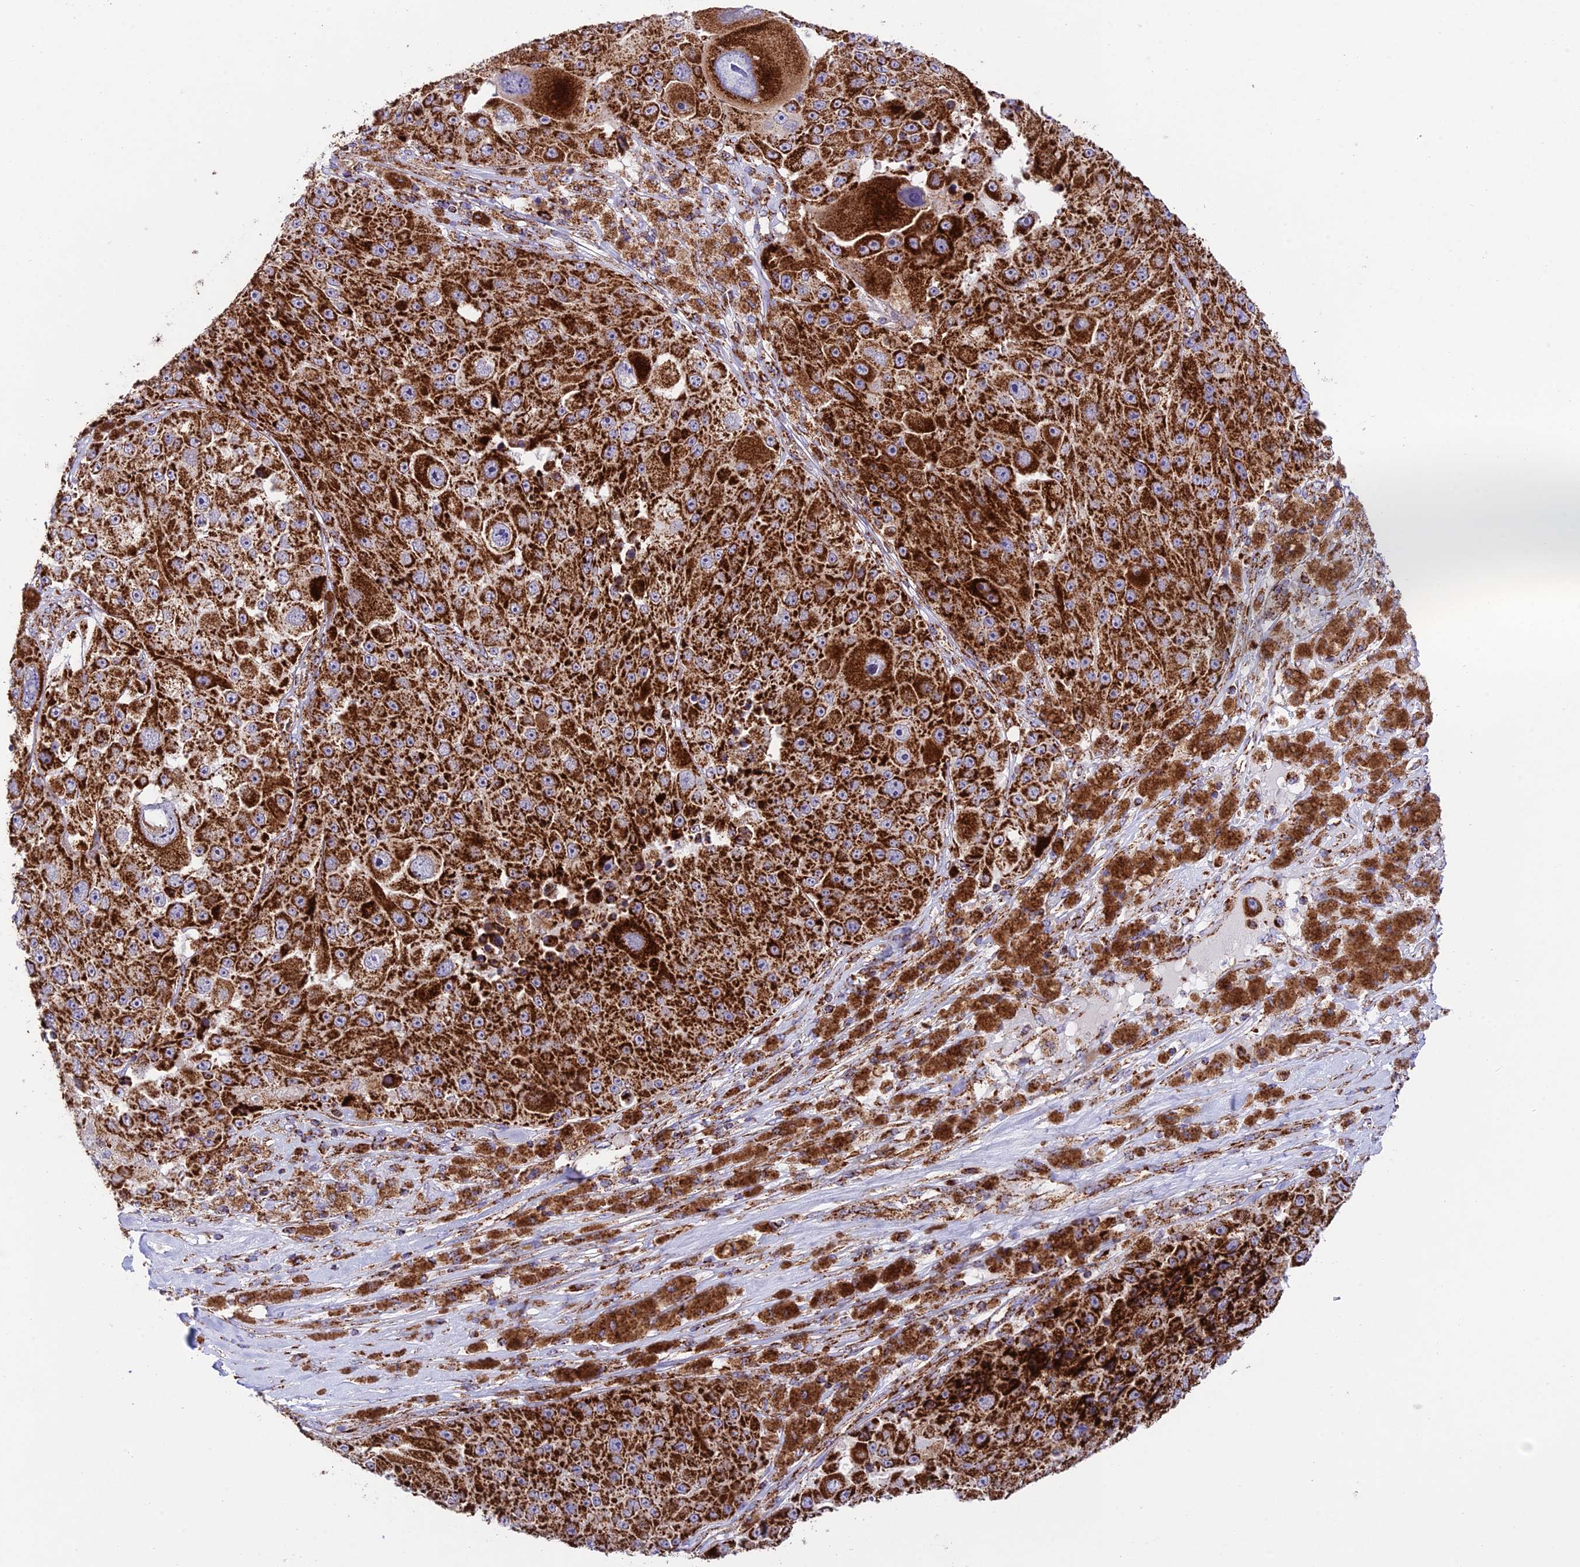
{"staining": {"intensity": "strong", "quantity": ">75%", "location": "cytoplasmic/membranous"}, "tissue": "melanoma", "cell_type": "Tumor cells", "image_type": "cancer", "snomed": [{"axis": "morphology", "description": "Malignant melanoma, Metastatic site"}, {"axis": "topography", "description": "Lymph node"}], "caption": "An immunohistochemistry (IHC) histopathology image of tumor tissue is shown. Protein staining in brown shows strong cytoplasmic/membranous positivity in melanoma within tumor cells.", "gene": "CHCHD3", "patient": {"sex": "male", "age": 62}}